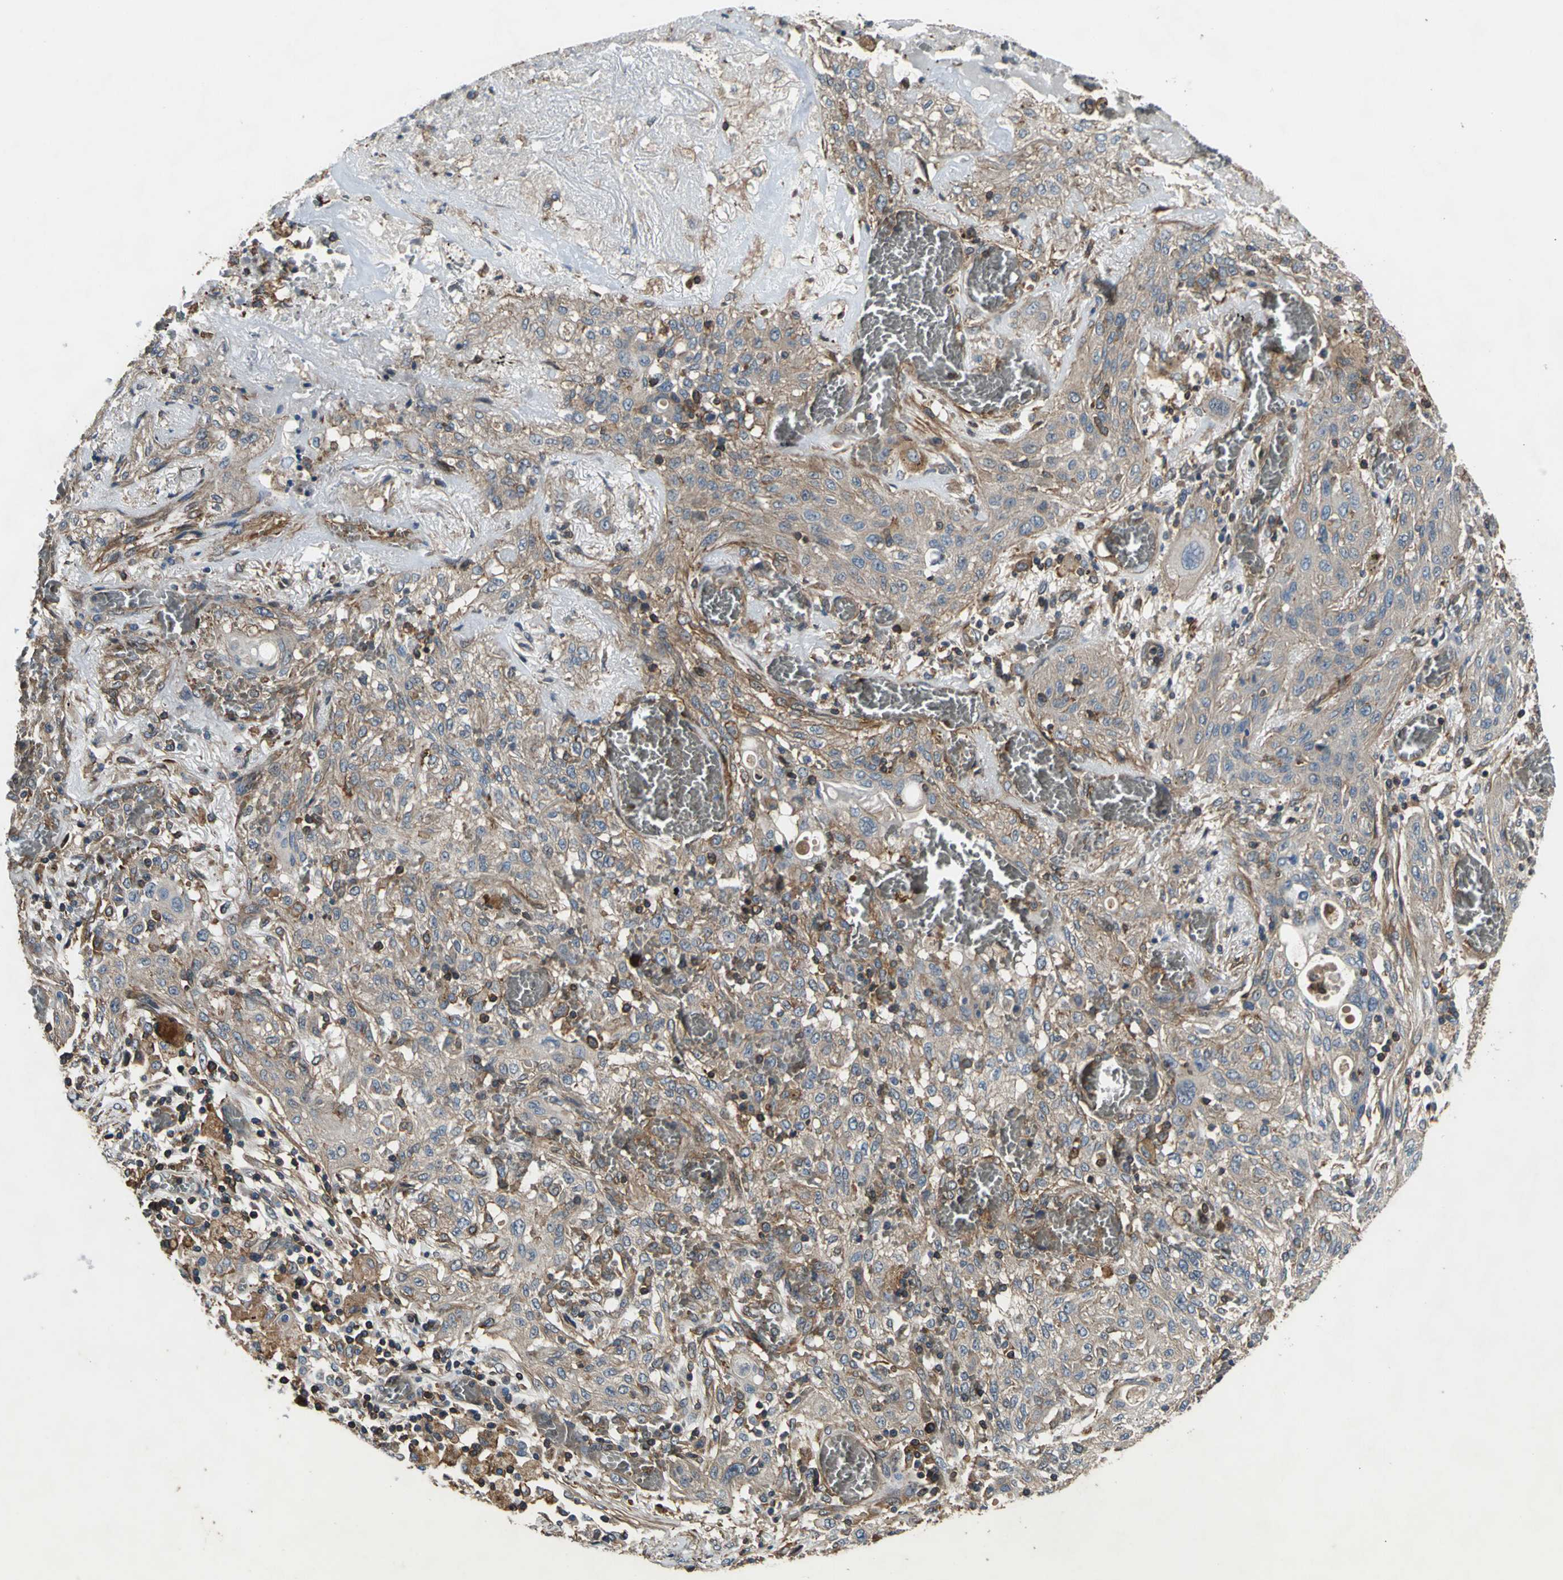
{"staining": {"intensity": "moderate", "quantity": ">75%", "location": "cytoplasmic/membranous"}, "tissue": "lung cancer", "cell_type": "Tumor cells", "image_type": "cancer", "snomed": [{"axis": "morphology", "description": "Squamous cell carcinoma, NOS"}, {"axis": "topography", "description": "Lung"}], "caption": "Moderate cytoplasmic/membranous protein staining is appreciated in approximately >75% of tumor cells in squamous cell carcinoma (lung). (brown staining indicates protein expression, while blue staining denotes nuclei).", "gene": "PARVA", "patient": {"sex": "female", "age": 47}}